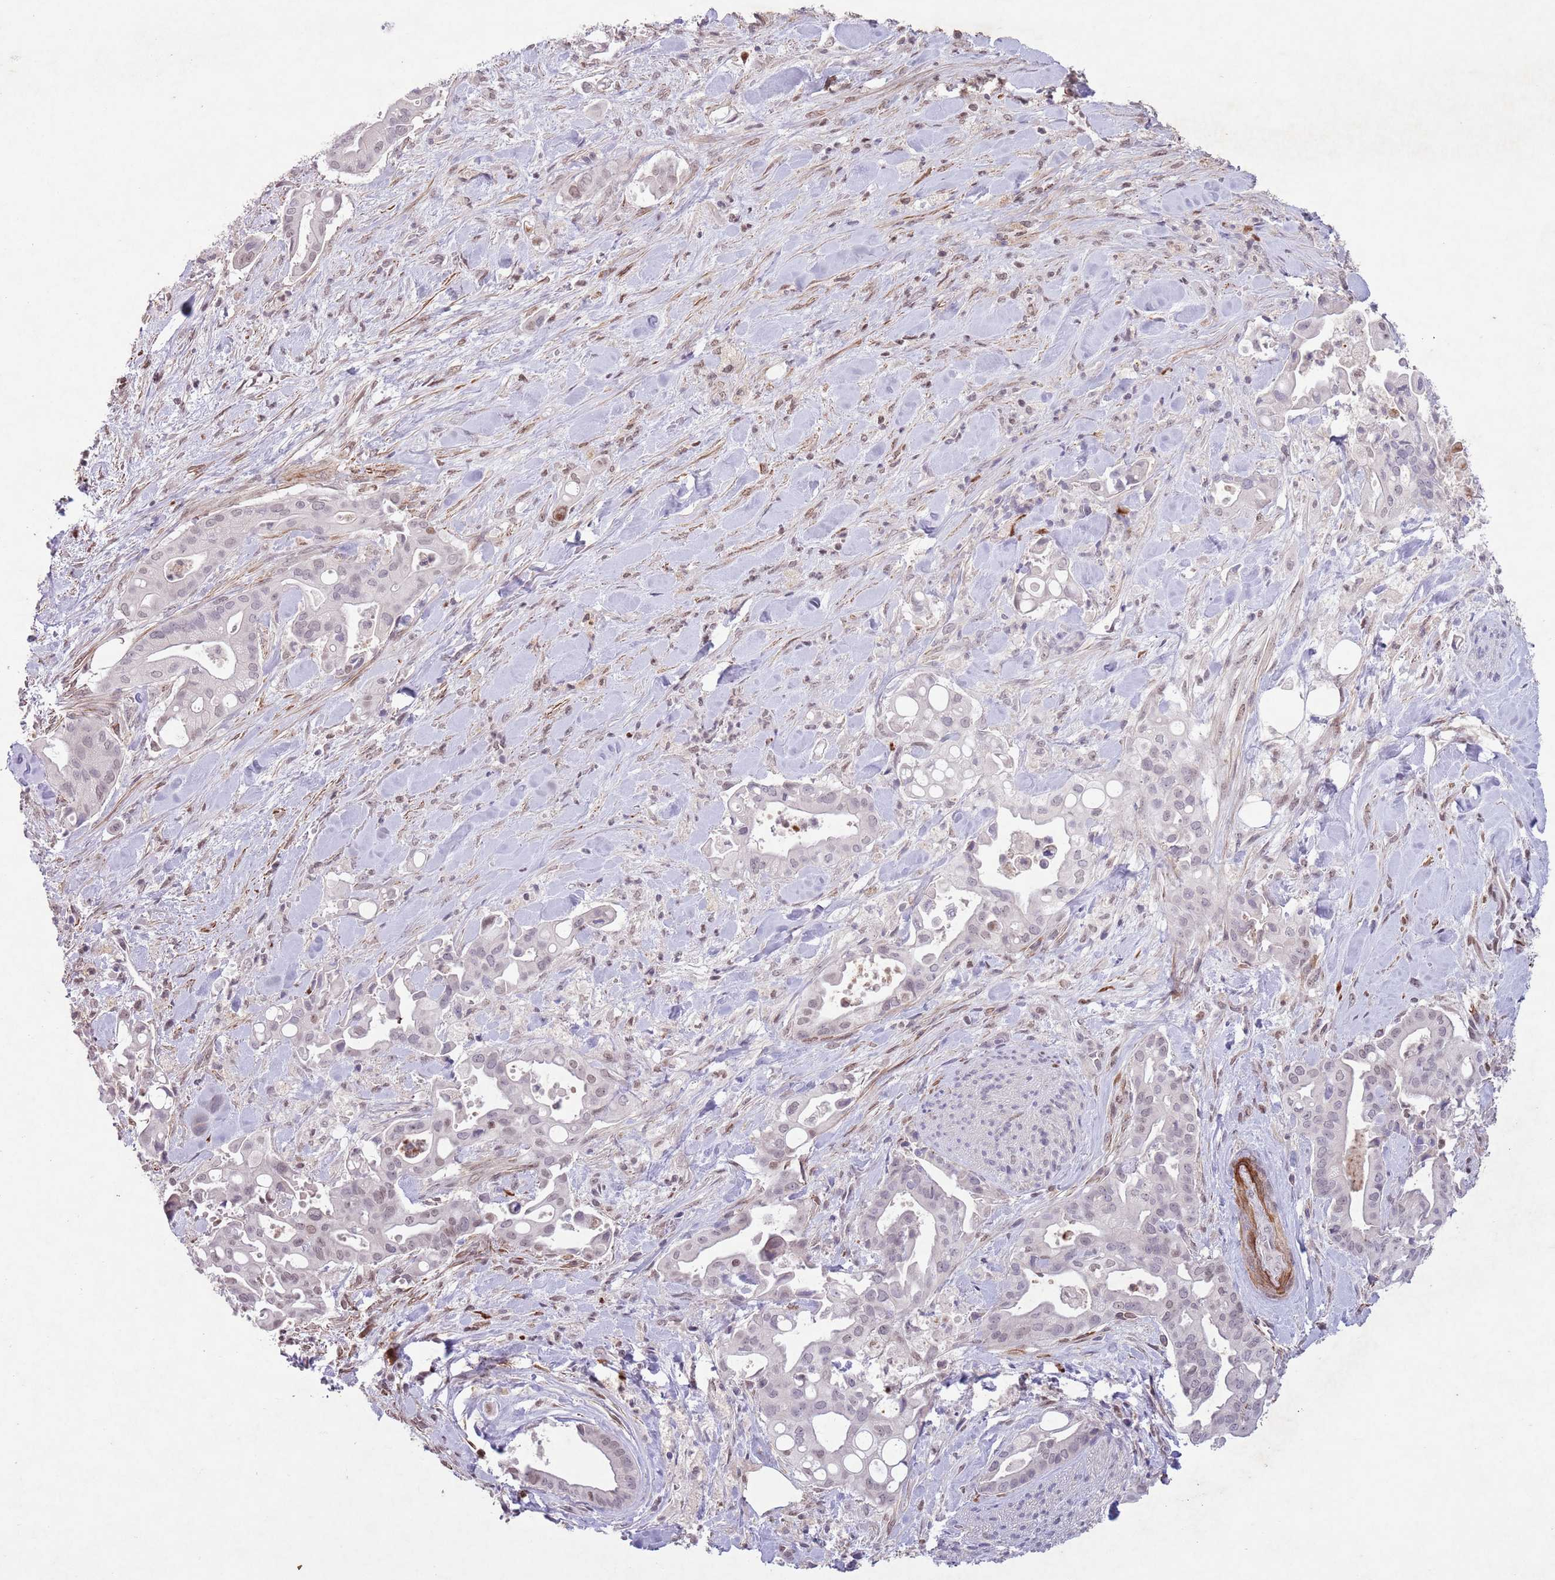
{"staining": {"intensity": "weak", "quantity": "25%-75%", "location": "nuclear"}, "tissue": "liver cancer", "cell_type": "Tumor cells", "image_type": "cancer", "snomed": [{"axis": "morphology", "description": "Cholangiocarcinoma"}, {"axis": "topography", "description": "Liver"}], "caption": "Protein staining by IHC shows weak nuclear positivity in about 25%-75% of tumor cells in cholangiocarcinoma (liver). Immunohistochemistry (ihc) stains the protein in brown and the nuclei are stained blue.", "gene": "CCNI", "patient": {"sex": "female", "age": 68}}